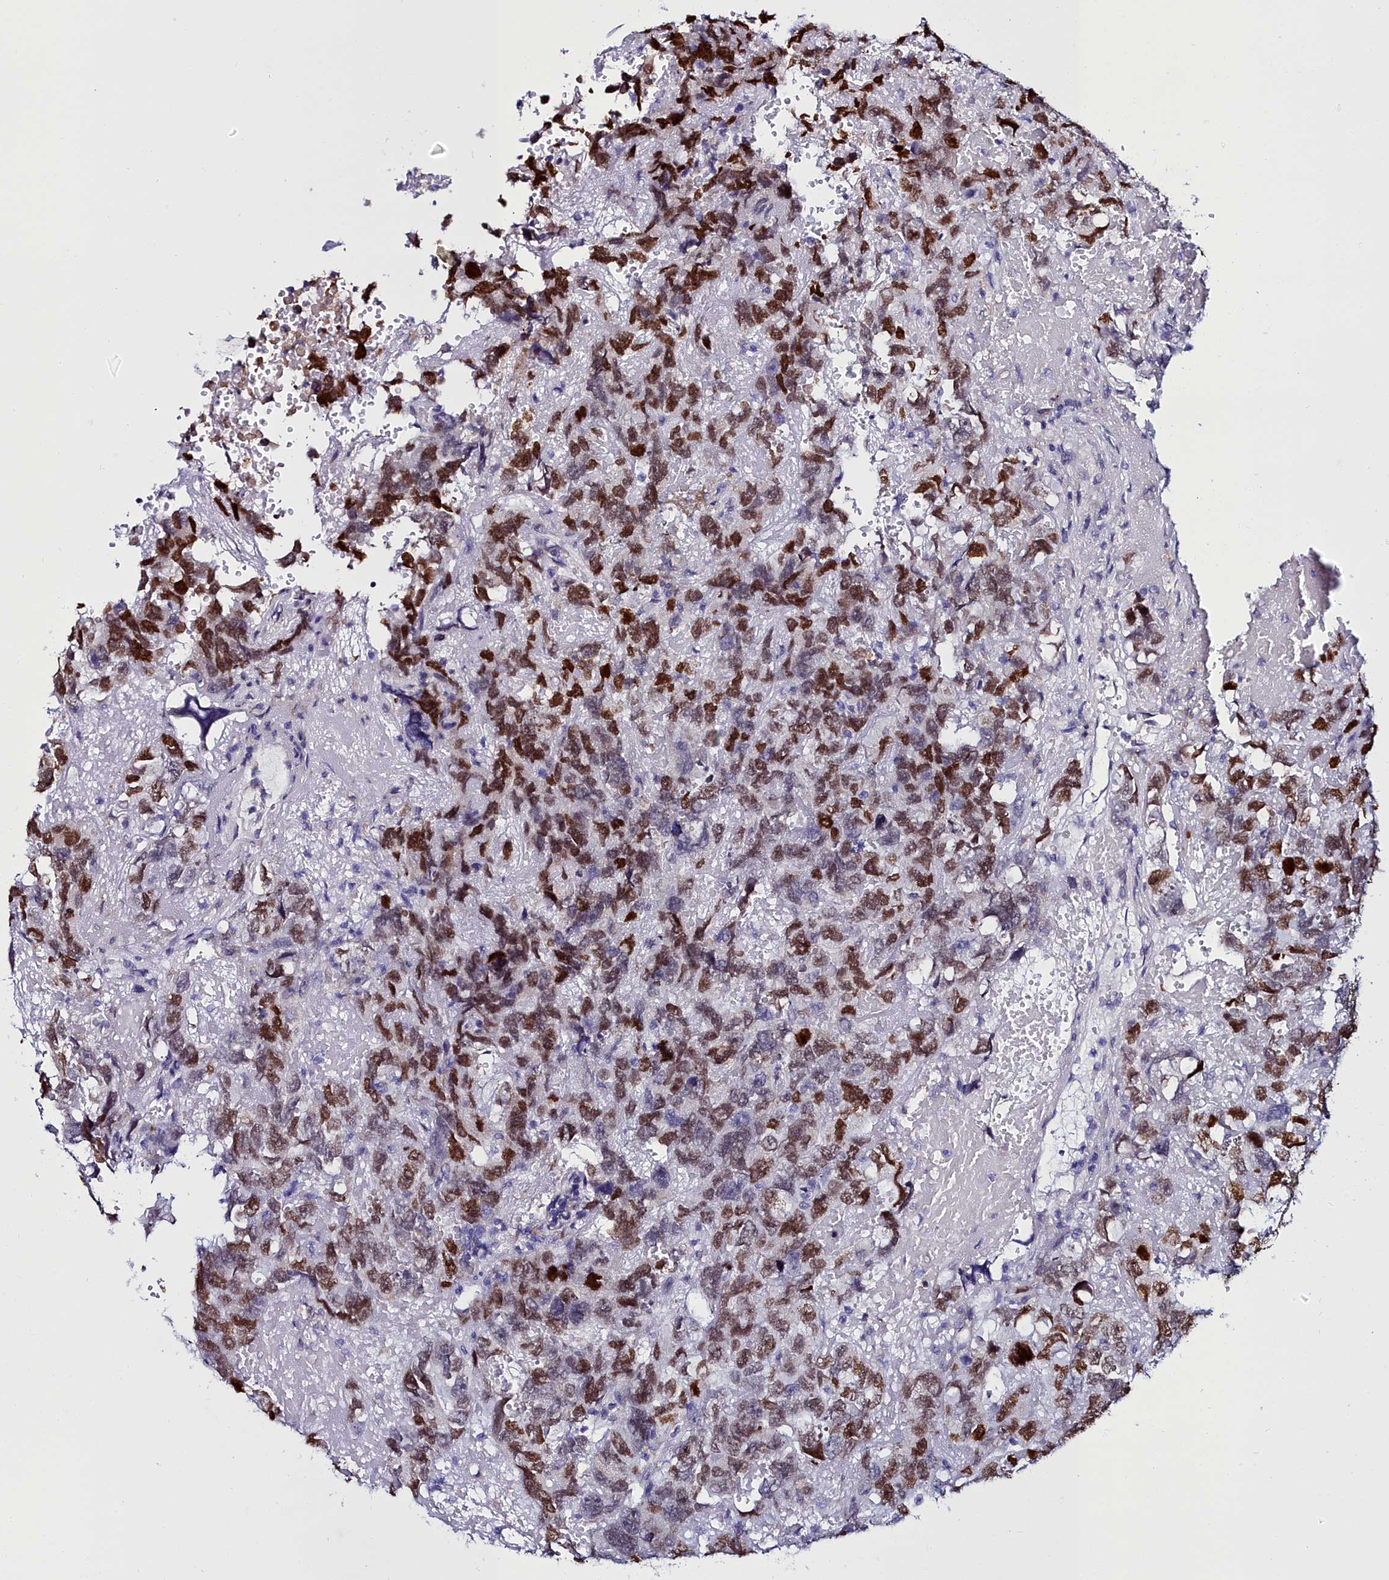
{"staining": {"intensity": "moderate", "quantity": ">75%", "location": "nuclear"}, "tissue": "testis cancer", "cell_type": "Tumor cells", "image_type": "cancer", "snomed": [{"axis": "morphology", "description": "Carcinoma, Embryonal, NOS"}, {"axis": "topography", "description": "Testis"}], "caption": "Testis embryonal carcinoma stained for a protein (brown) reveals moderate nuclear positive staining in about >75% of tumor cells.", "gene": "ELAPOR2", "patient": {"sex": "male", "age": 45}}